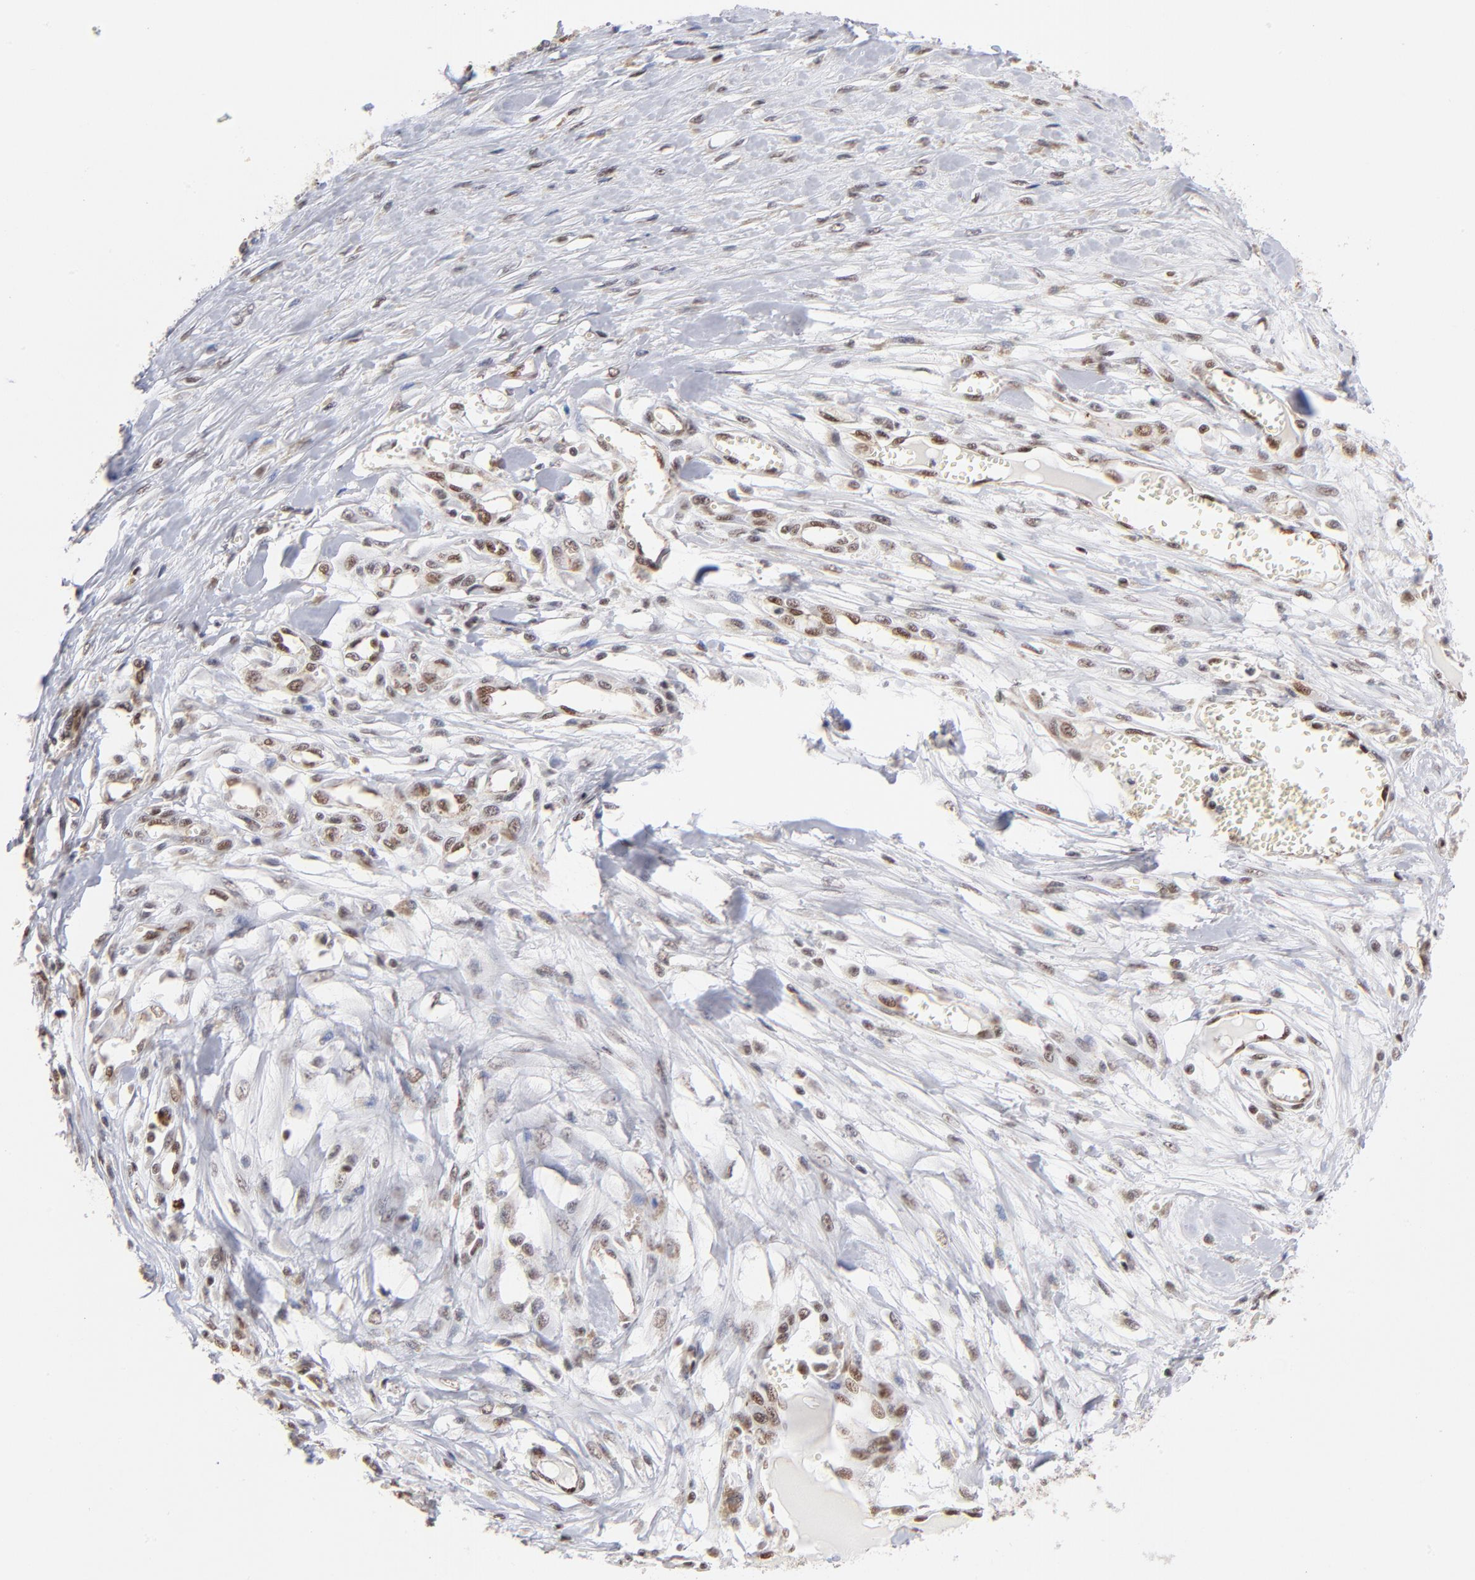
{"staining": {"intensity": "moderate", "quantity": "25%-75%", "location": "nuclear"}, "tissue": "melanoma", "cell_type": "Tumor cells", "image_type": "cancer", "snomed": [{"axis": "morphology", "description": "Malignant melanoma, Metastatic site"}, {"axis": "topography", "description": "Lymph node"}], "caption": "This is an image of IHC staining of melanoma, which shows moderate expression in the nuclear of tumor cells.", "gene": "GABPA", "patient": {"sex": "male", "age": 59}}